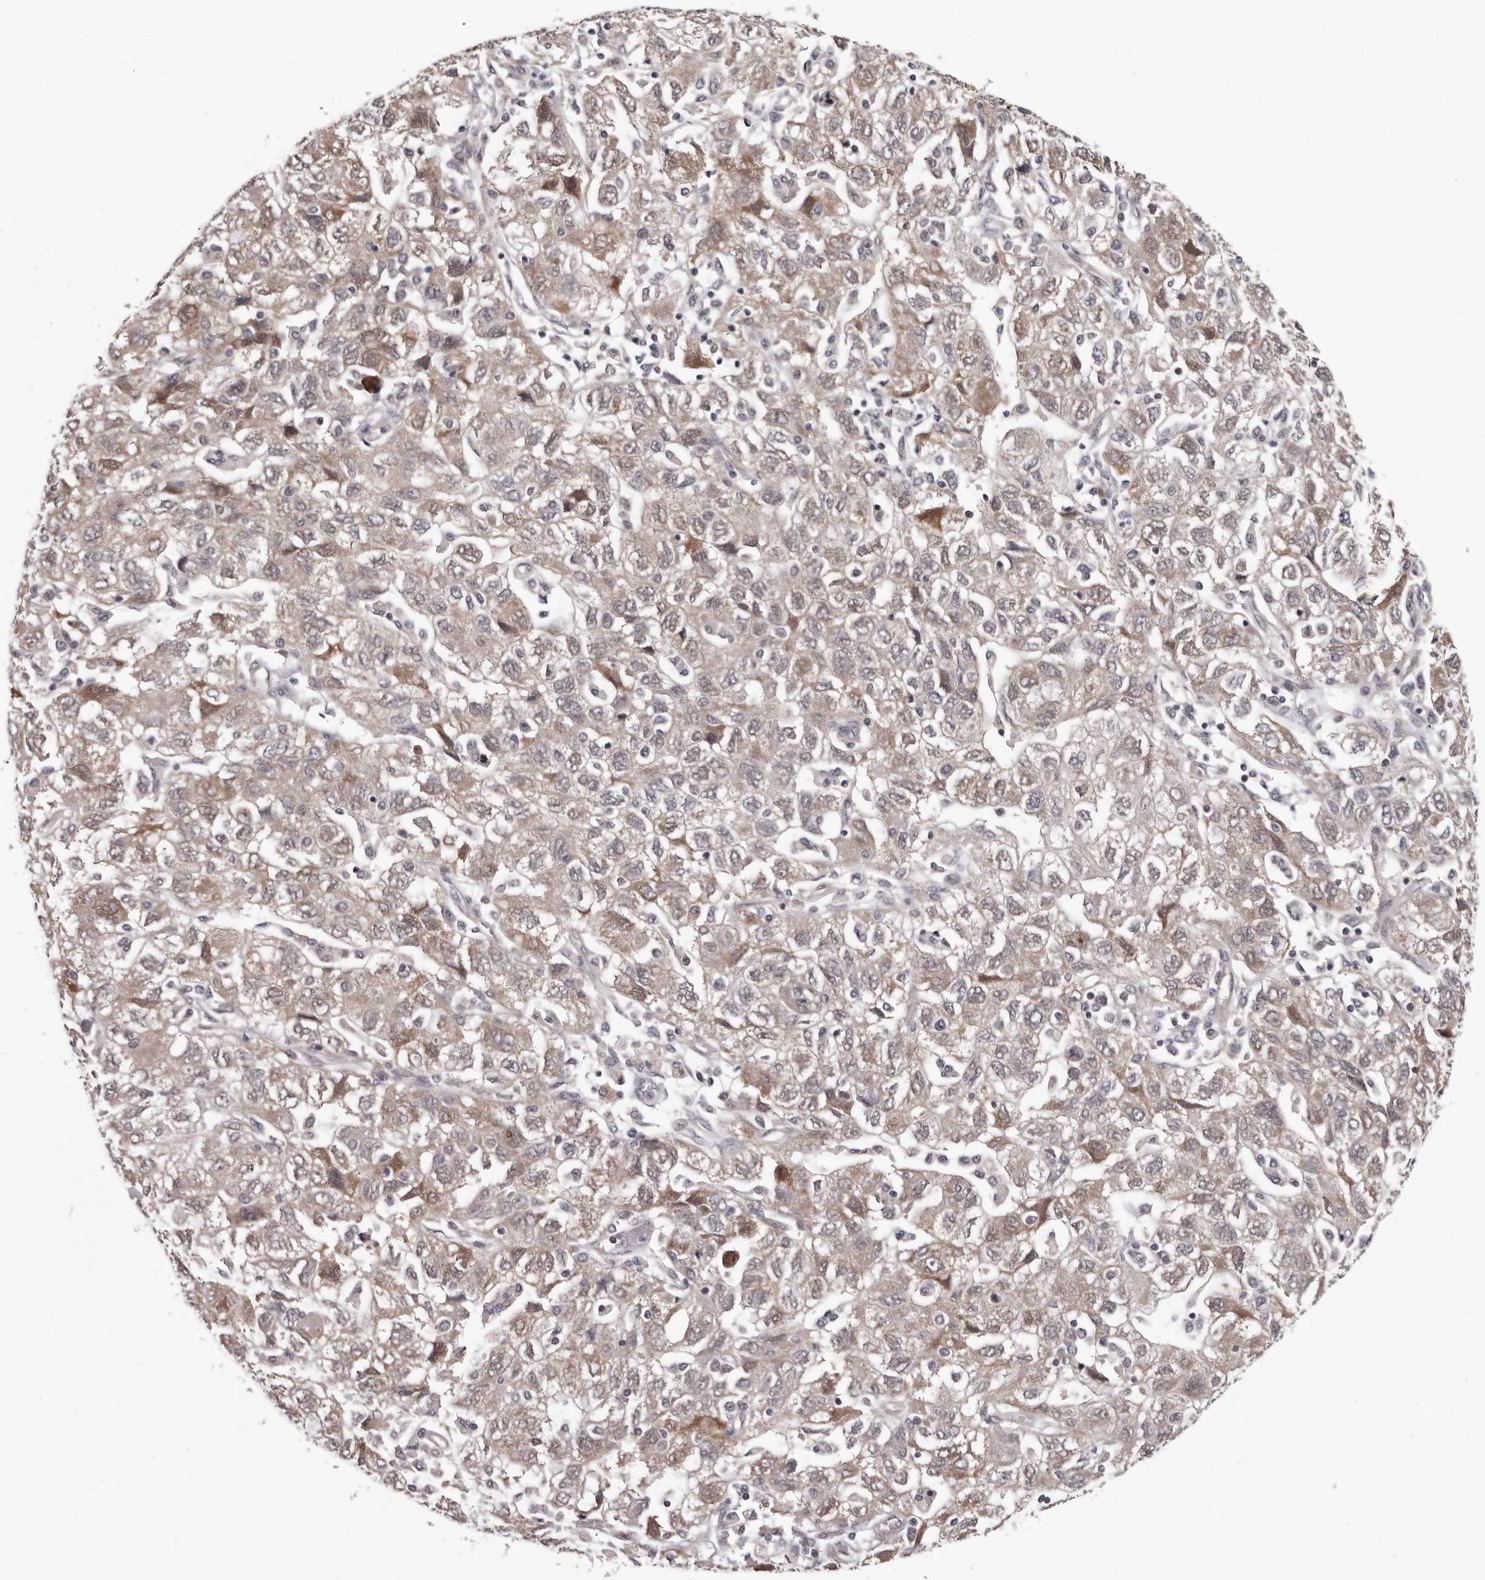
{"staining": {"intensity": "weak", "quantity": ">75%", "location": "cytoplasmic/membranous"}, "tissue": "ovarian cancer", "cell_type": "Tumor cells", "image_type": "cancer", "snomed": [{"axis": "morphology", "description": "Carcinoma, NOS"}, {"axis": "morphology", "description": "Cystadenocarcinoma, serous, NOS"}, {"axis": "topography", "description": "Ovary"}], "caption": "A histopathology image of human ovarian carcinoma stained for a protein reveals weak cytoplasmic/membranous brown staining in tumor cells.", "gene": "MED8", "patient": {"sex": "female", "age": 69}}